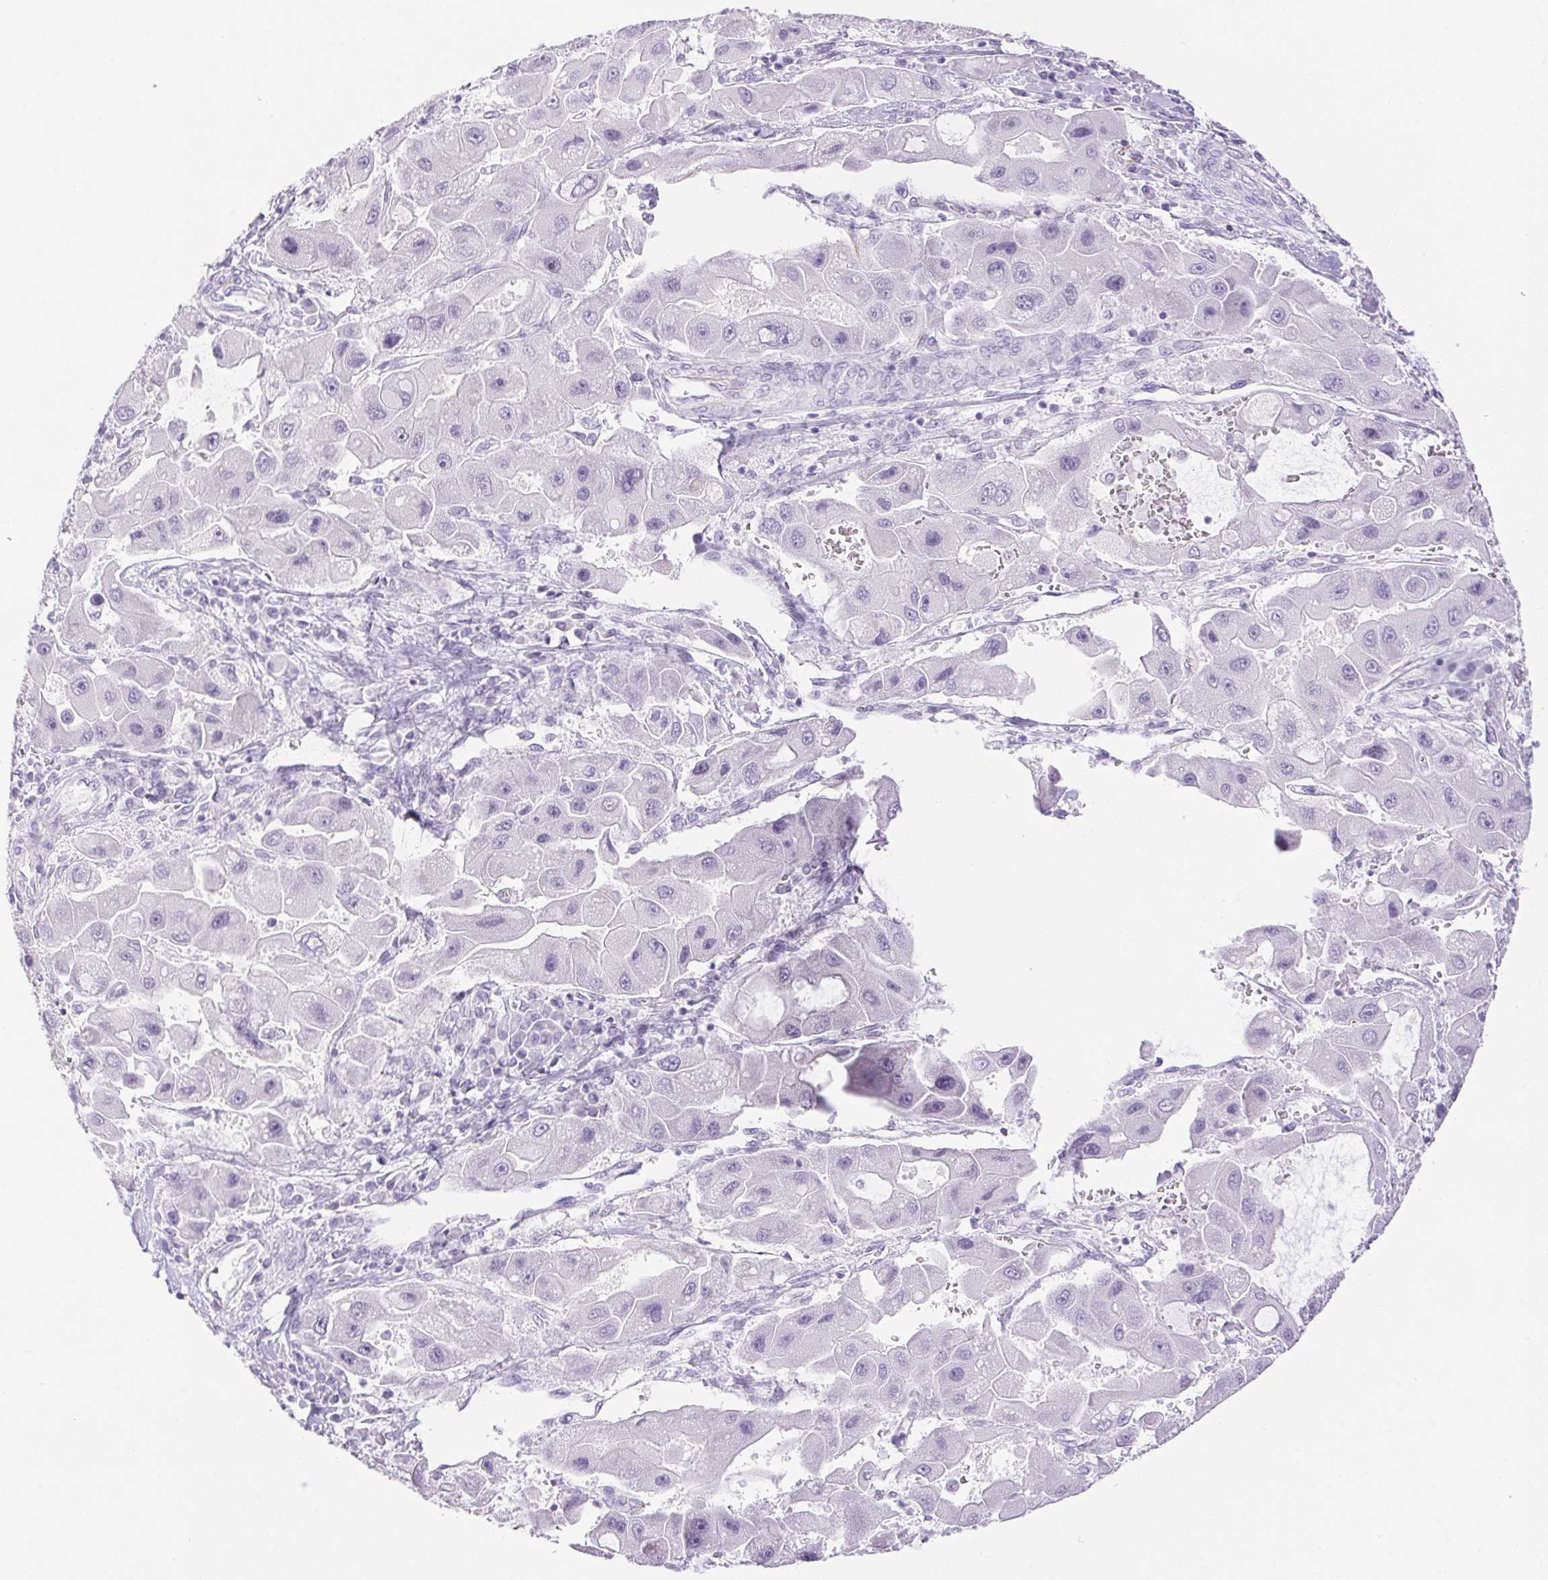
{"staining": {"intensity": "negative", "quantity": "none", "location": "none"}, "tissue": "liver cancer", "cell_type": "Tumor cells", "image_type": "cancer", "snomed": [{"axis": "morphology", "description": "Carcinoma, Hepatocellular, NOS"}, {"axis": "topography", "description": "Liver"}], "caption": "A micrograph of liver hepatocellular carcinoma stained for a protein displays no brown staining in tumor cells. The staining is performed using DAB brown chromogen with nuclei counter-stained in using hematoxylin.", "gene": "ERP27", "patient": {"sex": "male", "age": 24}}